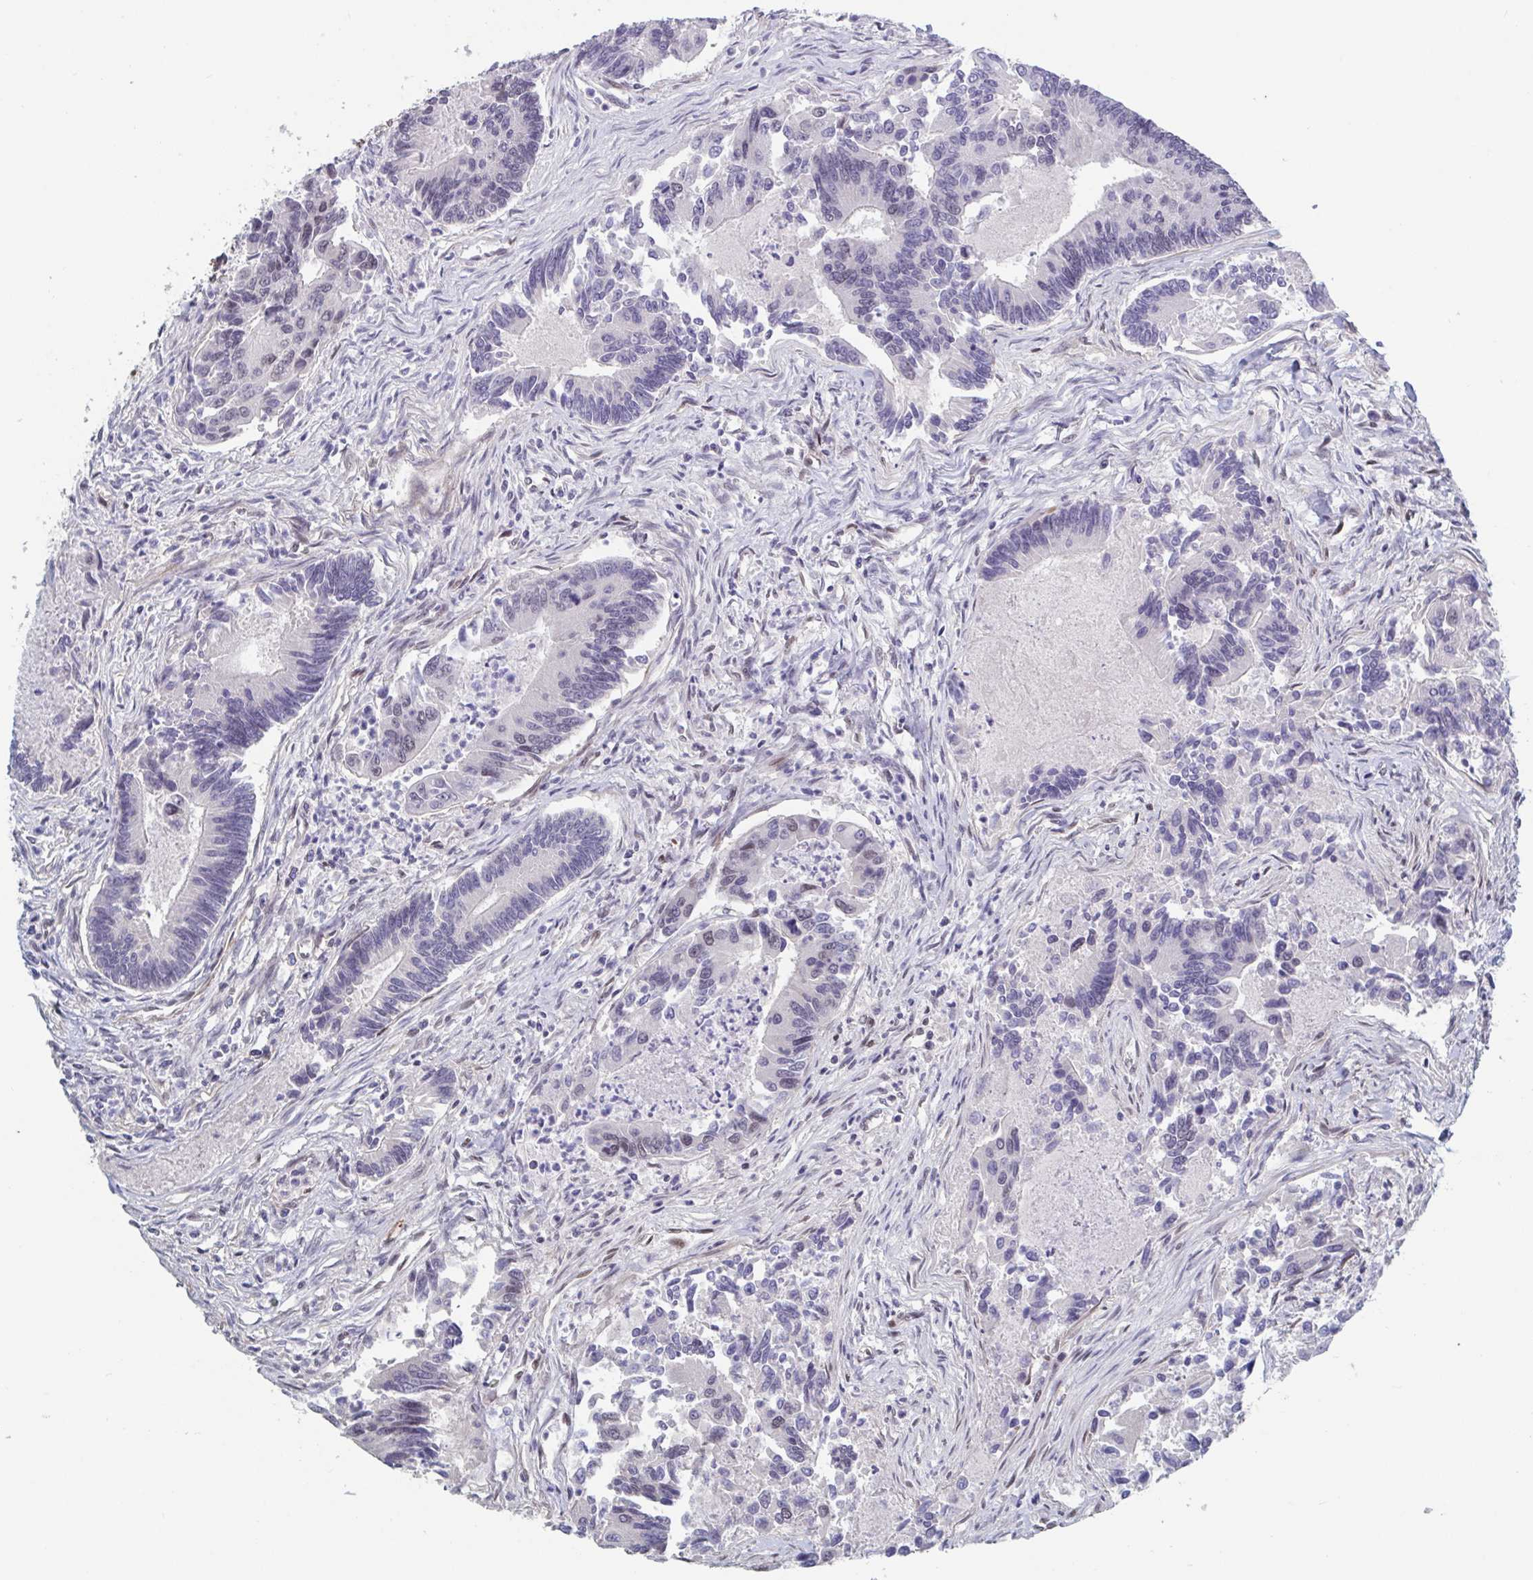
{"staining": {"intensity": "moderate", "quantity": "<25%", "location": "nuclear"}, "tissue": "colorectal cancer", "cell_type": "Tumor cells", "image_type": "cancer", "snomed": [{"axis": "morphology", "description": "Adenocarcinoma, NOS"}, {"axis": "topography", "description": "Colon"}], "caption": "An immunohistochemistry photomicrograph of tumor tissue is shown. Protein staining in brown labels moderate nuclear positivity in adenocarcinoma (colorectal) within tumor cells. The staining was performed using DAB to visualize the protein expression in brown, while the nuclei were stained in blue with hematoxylin (Magnification: 20x).", "gene": "BCL7B", "patient": {"sex": "female", "age": 67}}